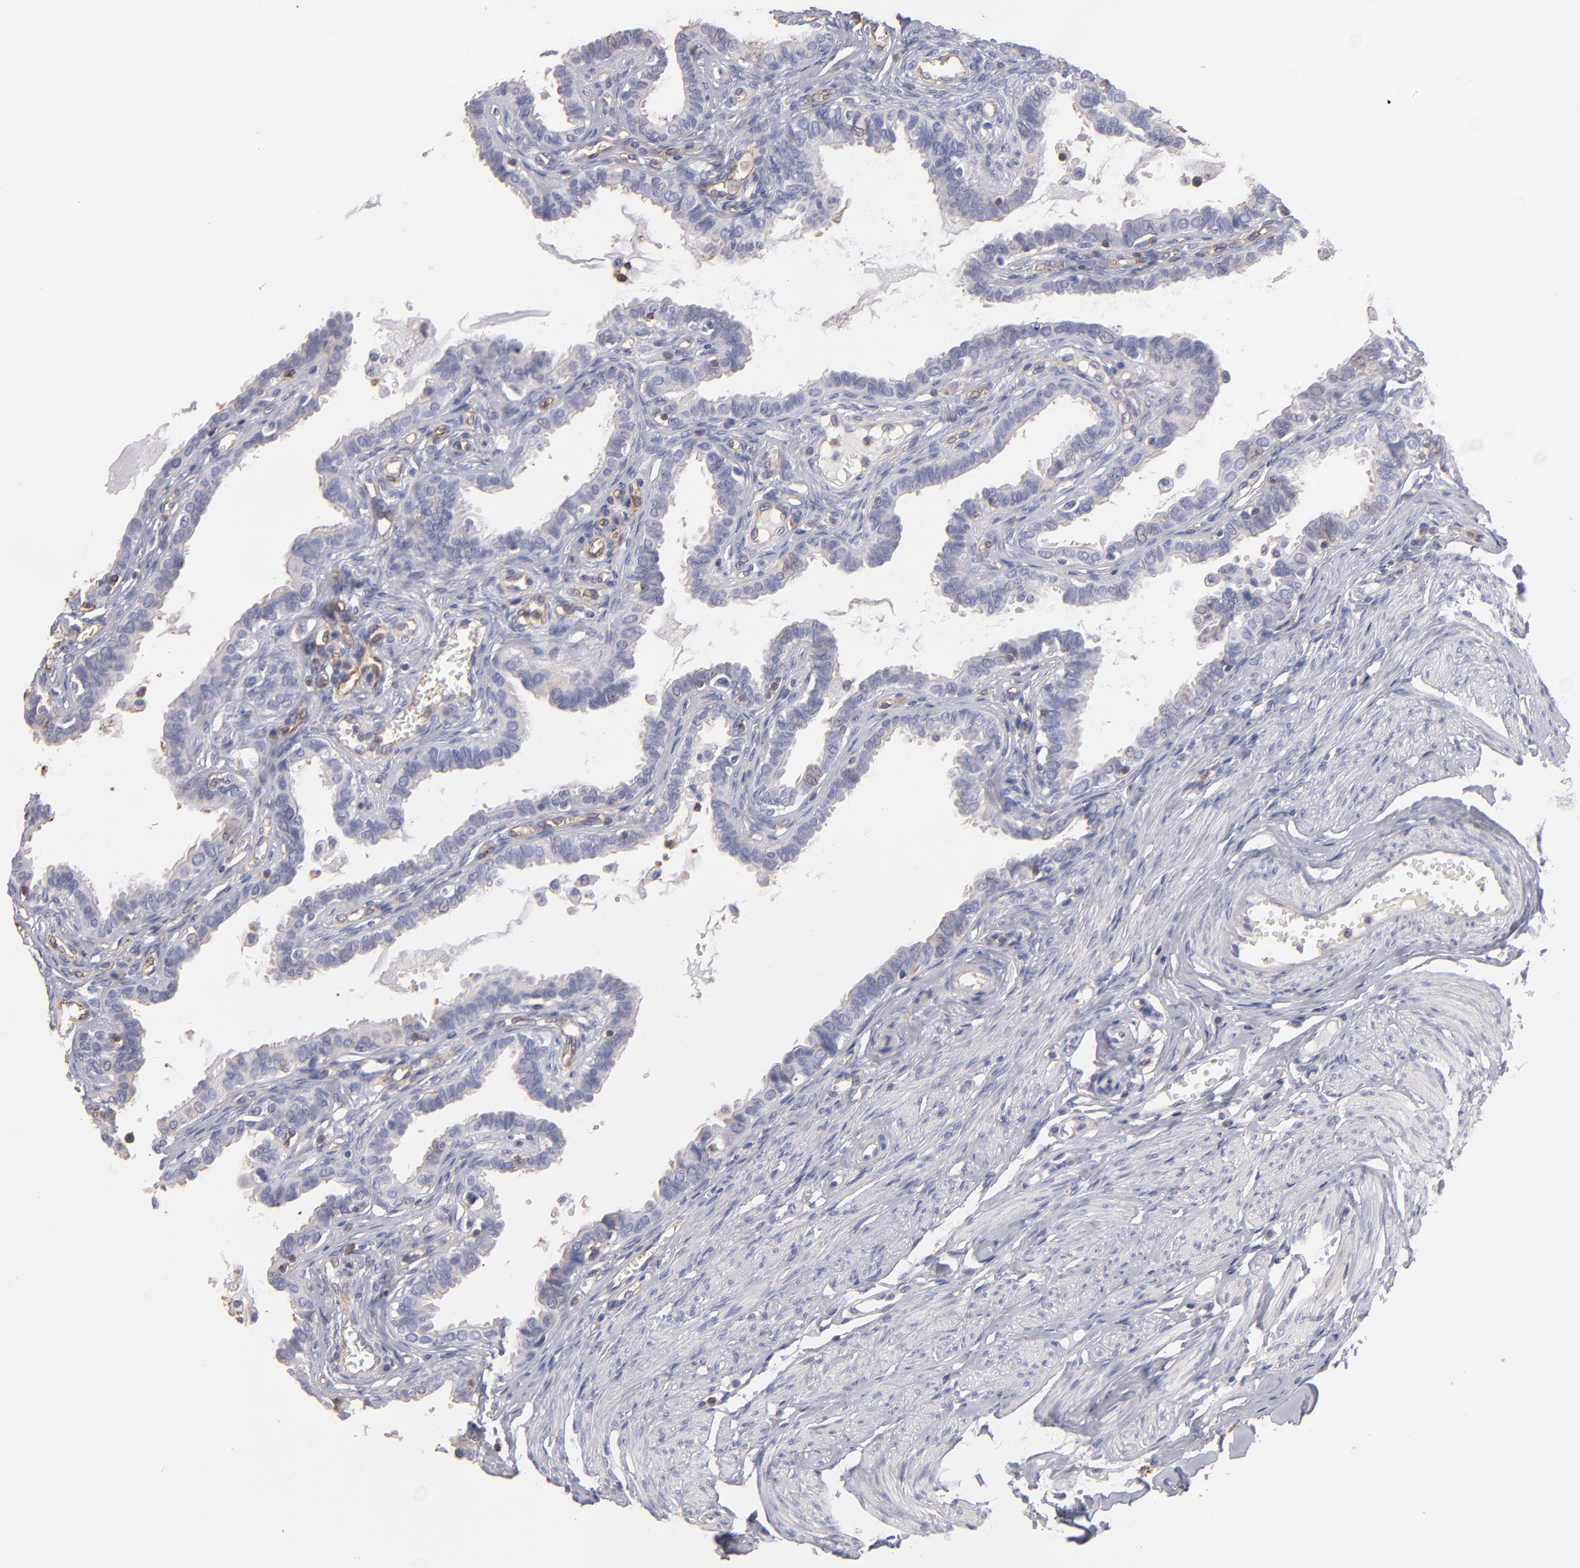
{"staining": {"intensity": "negative", "quantity": "none", "location": "none"}, "tissue": "fallopian tube", "cell_type": "Glandular cells", "image_type": "normal", "snomed": [{"axis": "morphology", "description": "Normal tissue, NOS"}, {"axis": "topography", "description": "Fallopian tube"}], "caption": "This image is of unremarkable fallopian tube stained with IHC to label a protein in brown with the nuclei are counter-stained blue. There is no staining in glandular cells. (DAB (3,3'-diaminobenzidine) immunohistochemistry (IHC) with hematoxylin counter stain).", "gene": "ABCB1", "patient": {"sex": "female", "age": 67}}